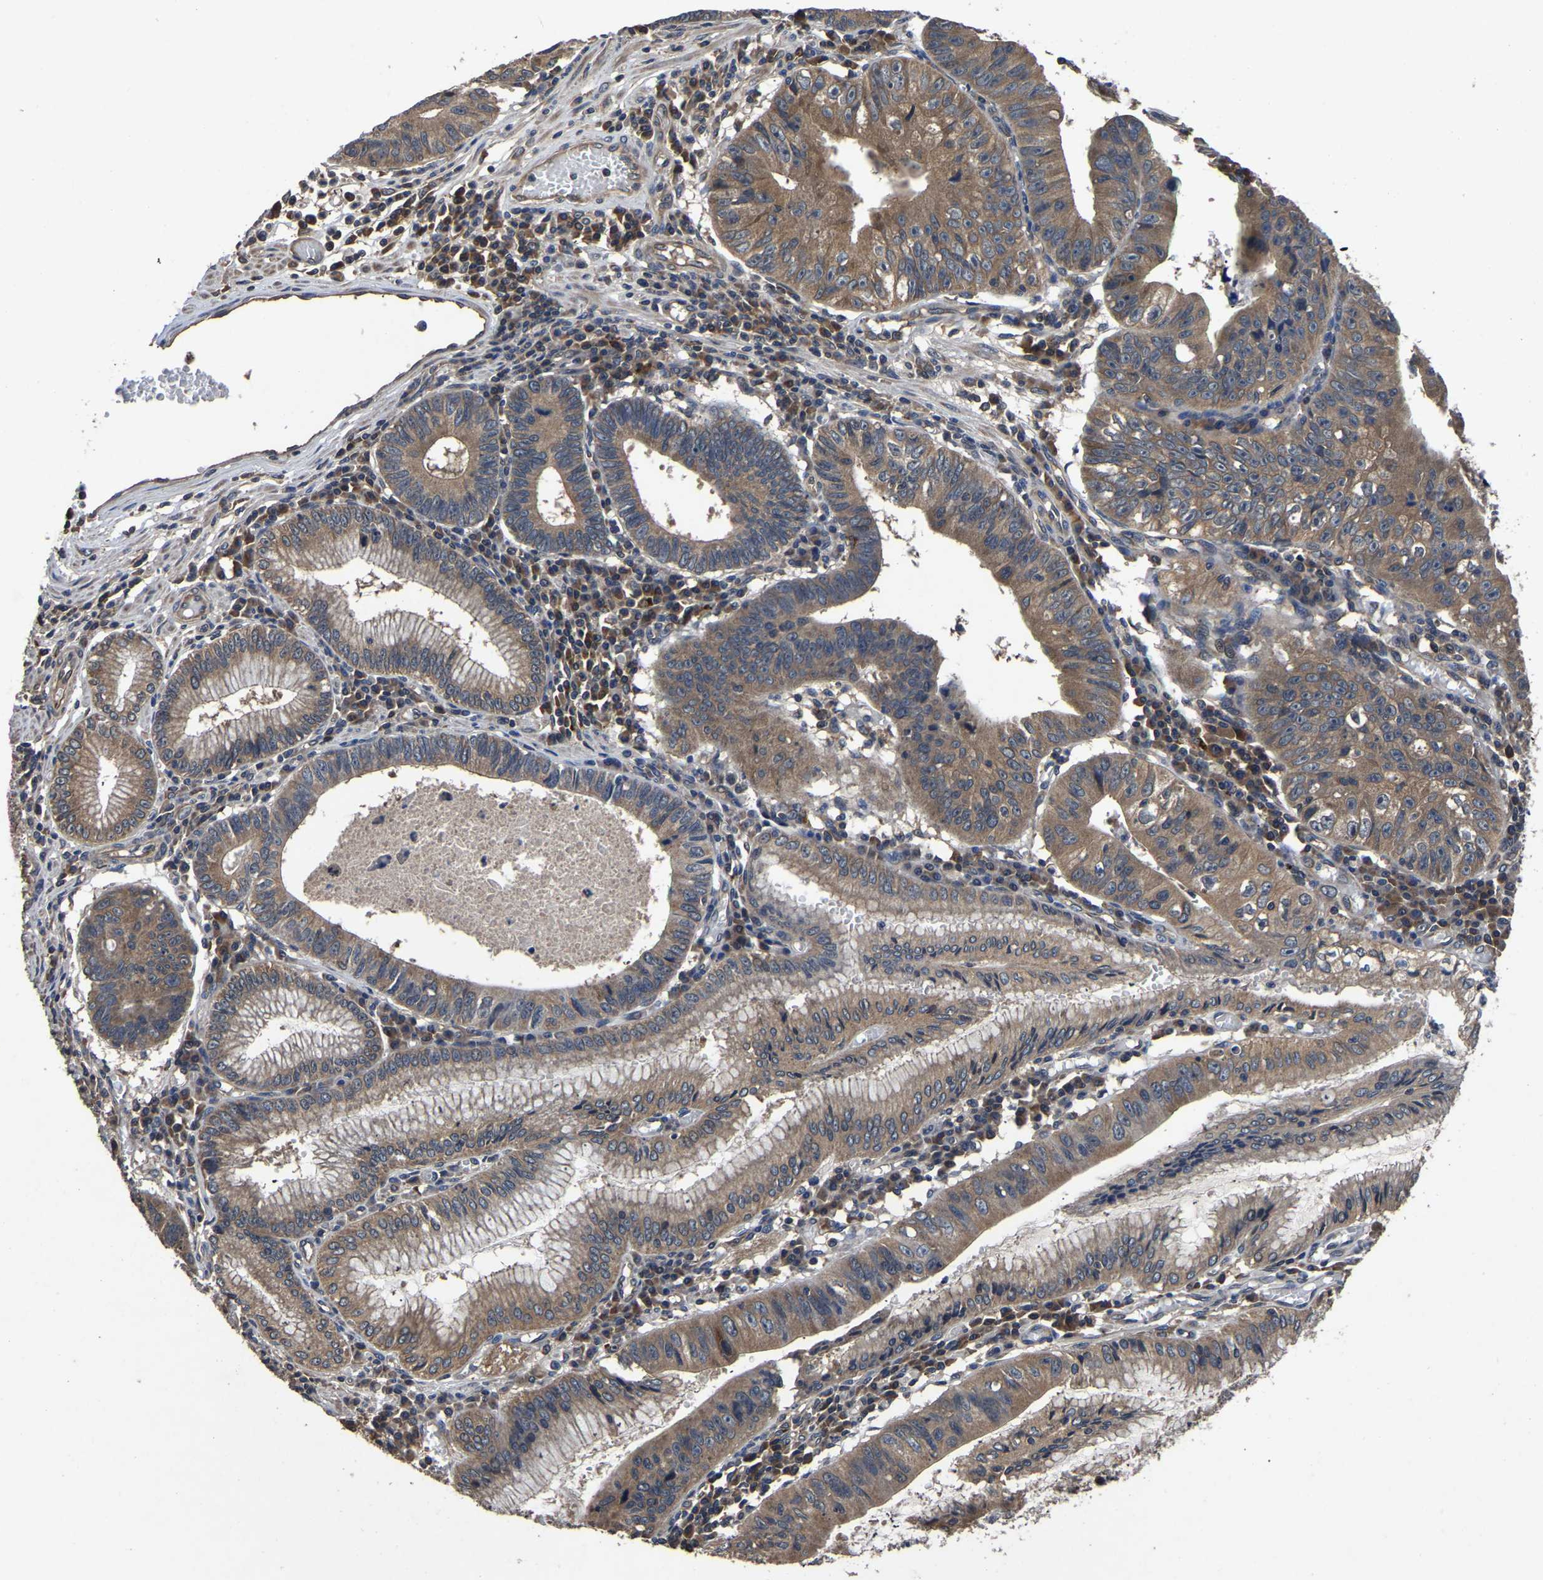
{"staining": {"intensity": "moderate", "quantity": ">75%", "location": "cytoplasmic/membranous"}, "tissue": "stomach cancer", "cell_type": "Tumor cells", "image_type": "cancer", "snomed": [{"axis": "morphology", "description": "Adenocarcinoma, NOS"}, {"axis": "topography", "description": "Stomach"}], "caption": "IHC of stomach cancer (adenocarcinoma) shows medium levels of moderate cytoplasmic/membranous positivity in approximately >75% of tumor cells. The protein is stained brown, and the nuclei are stained in blue (DAB IHC with brightfield microscopy, high magnification).", "gene": "CRYZL1", "patient": {"sex": "male", "age": 59}}